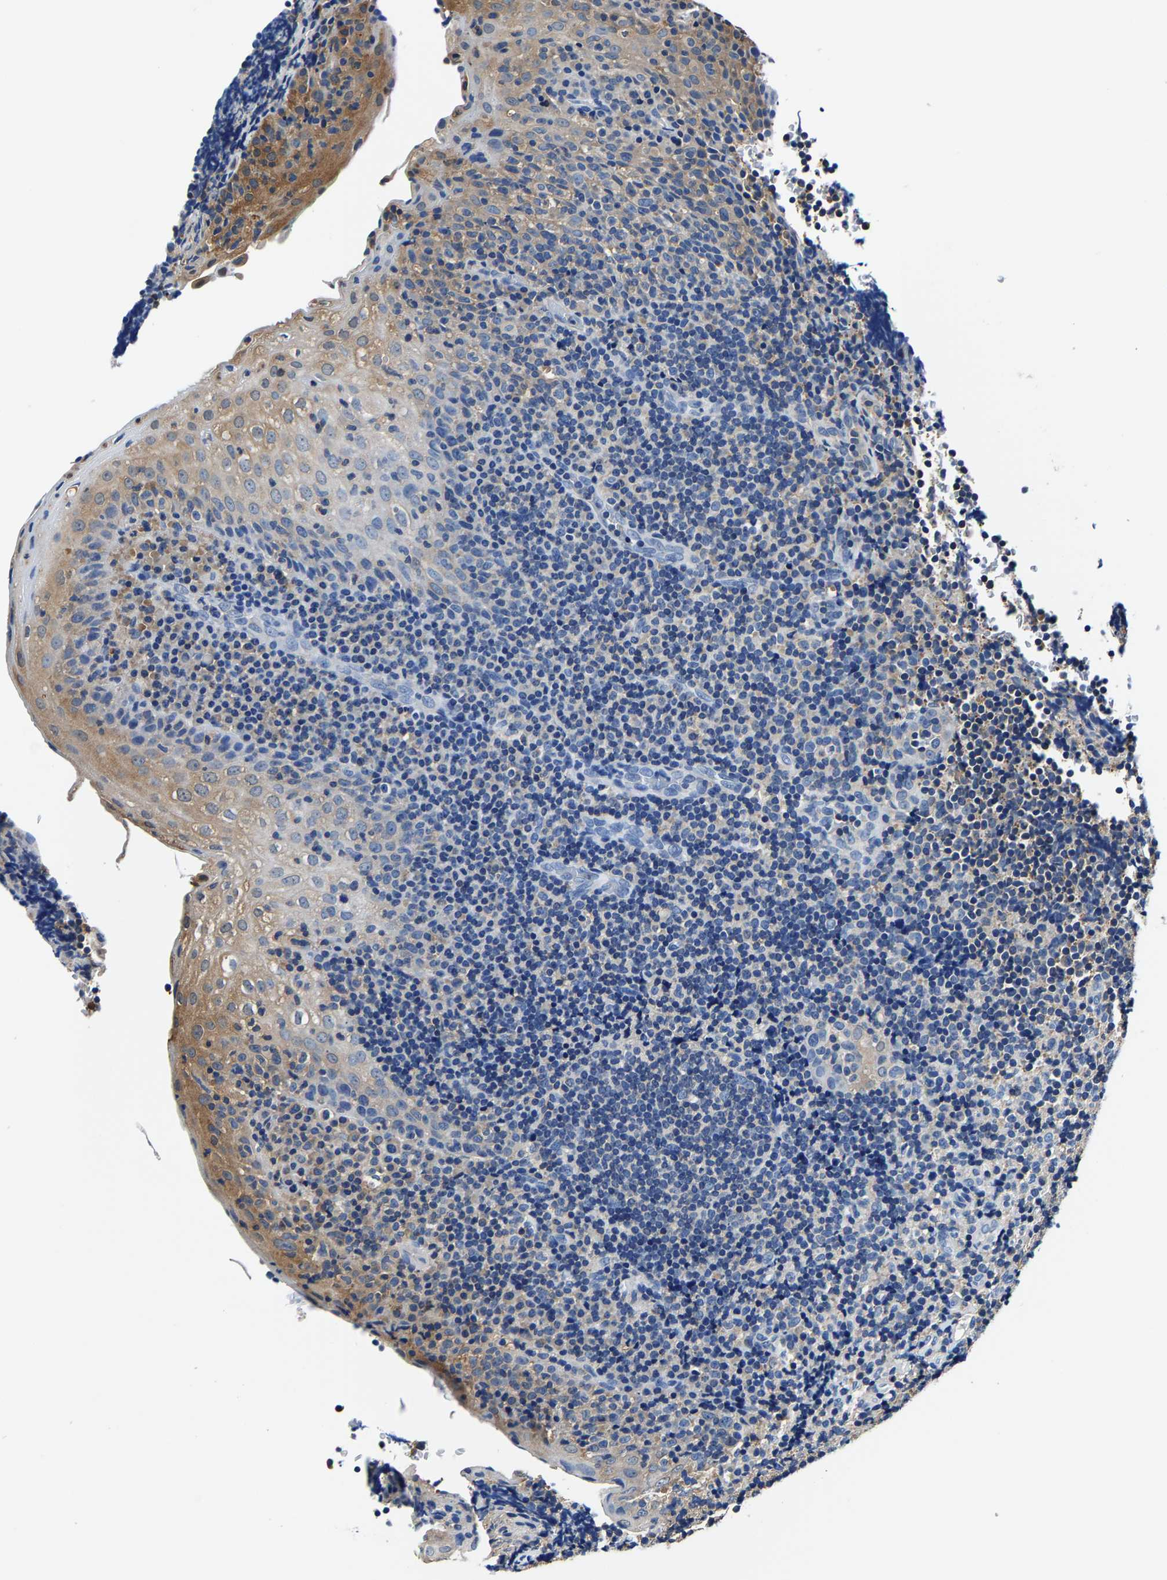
{"staining": {"intensity": "negative", "quantity": "none", "location": "none"}, "tissue": "tonsil", "cell_type": "Germinal center cells", "image_type": "normal", "snomed": [{"axis": "morphology", "description": "Normal tissue, NOS"}, {"axis": "topography", "description": "Tonsil"}], "caption": "A photomicrograph of tonsil stained for a protein displays no brown staining in germinal center cells.", "gene": "ALDOB", "patient": {"sex": "male", "age": 37}}